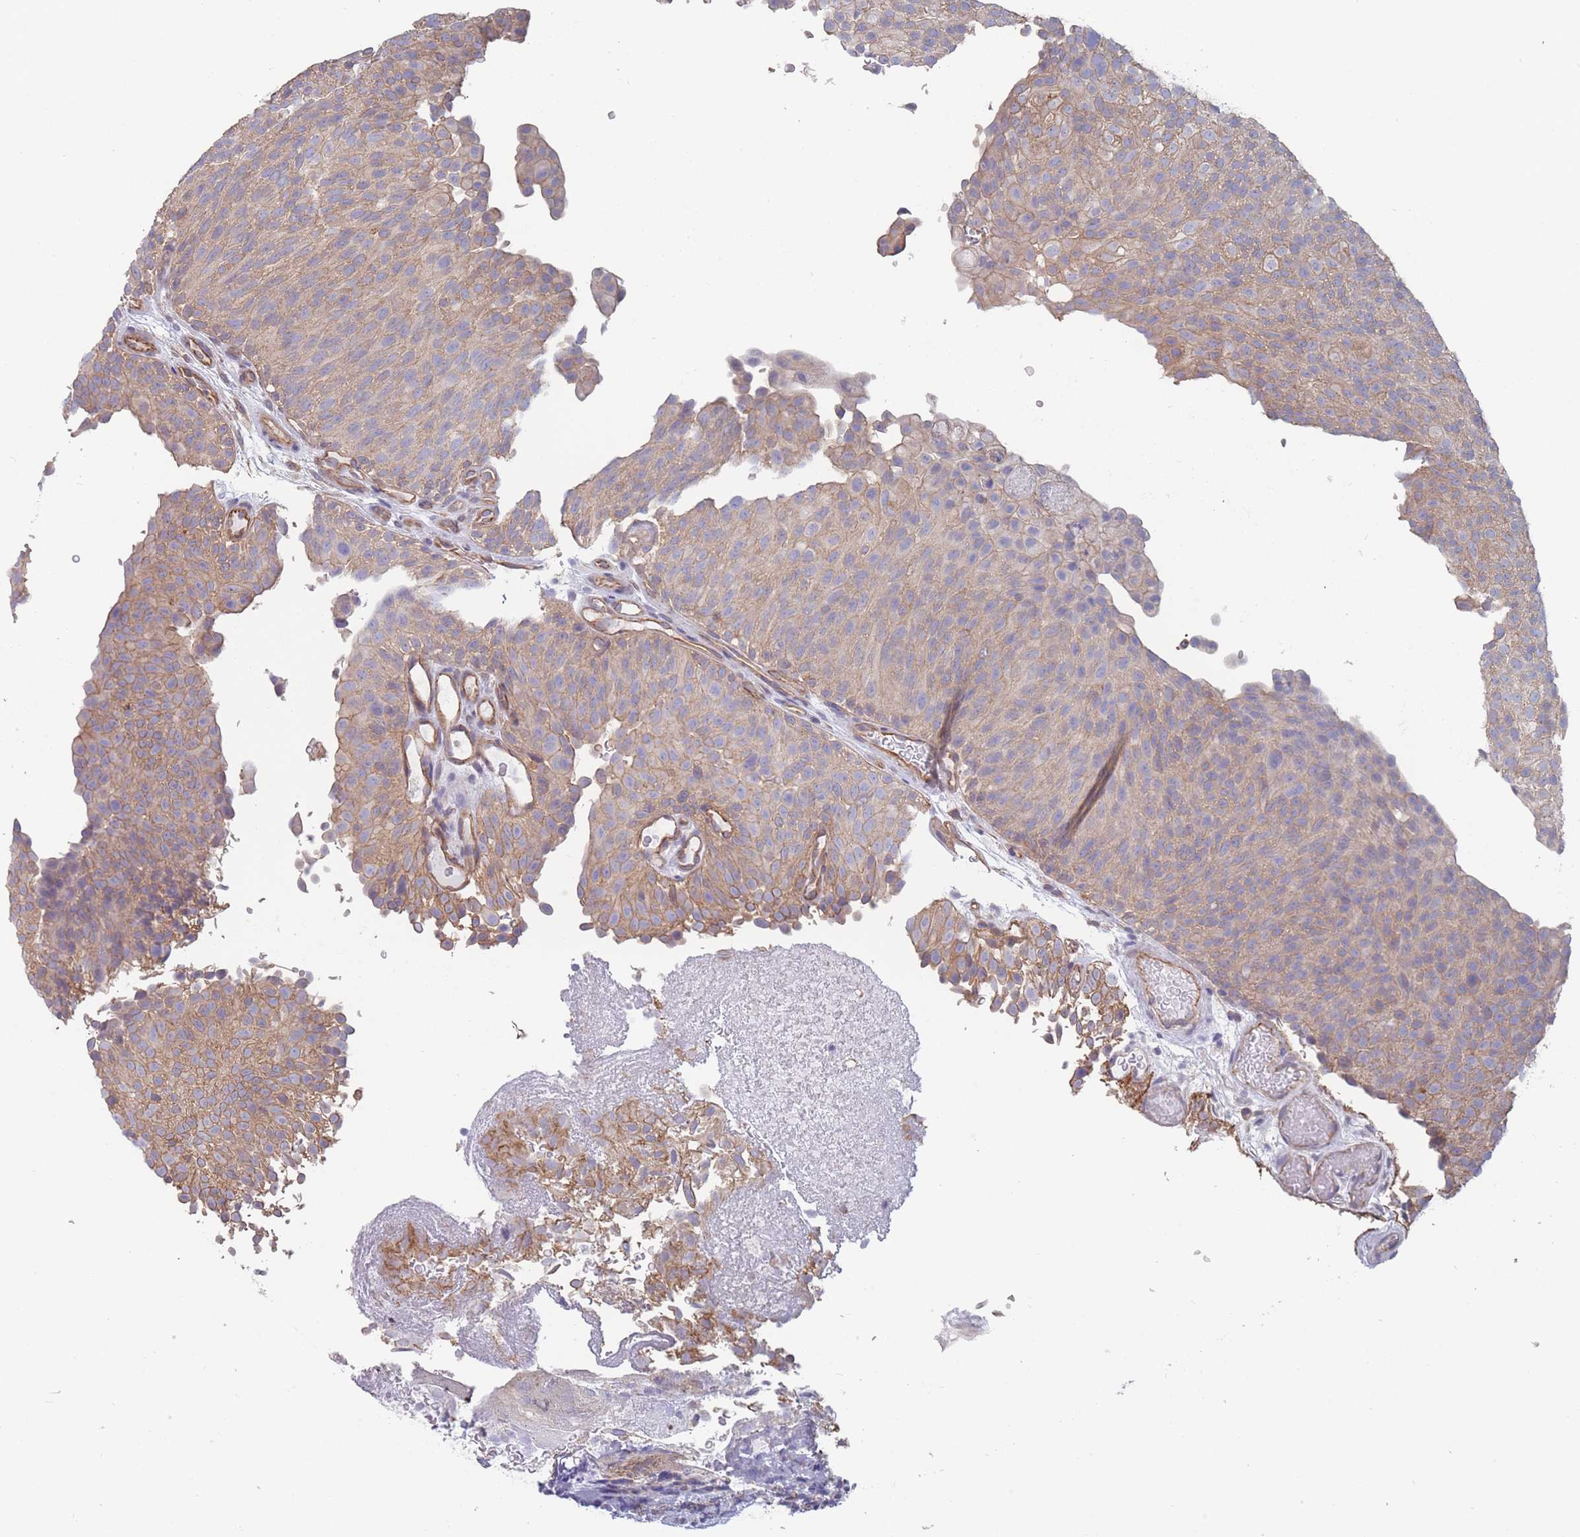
{"staining": {"intensity": "moderate", "quantity": ">75%", "location": "cytoplasmic/membranous"}, "tissue": "urothelial cancer", "cell_type": "Tumor cells", "image_type": "cancer", "snomed": [{"axis": "morphology", "description": "Urothelial carcinoma, Low grade"}, {"axis": "topography", "description": "Urinary bladder"}], "caption": "This histopathology image demonstrates immunohistochemistry staining of urothelial cancer, with medium moderate cytoplasmic/membranous positivity in about >75% of tumor cells.", "gene": "SLC1A6", "patient": {"sex": "male", "age": 78}}